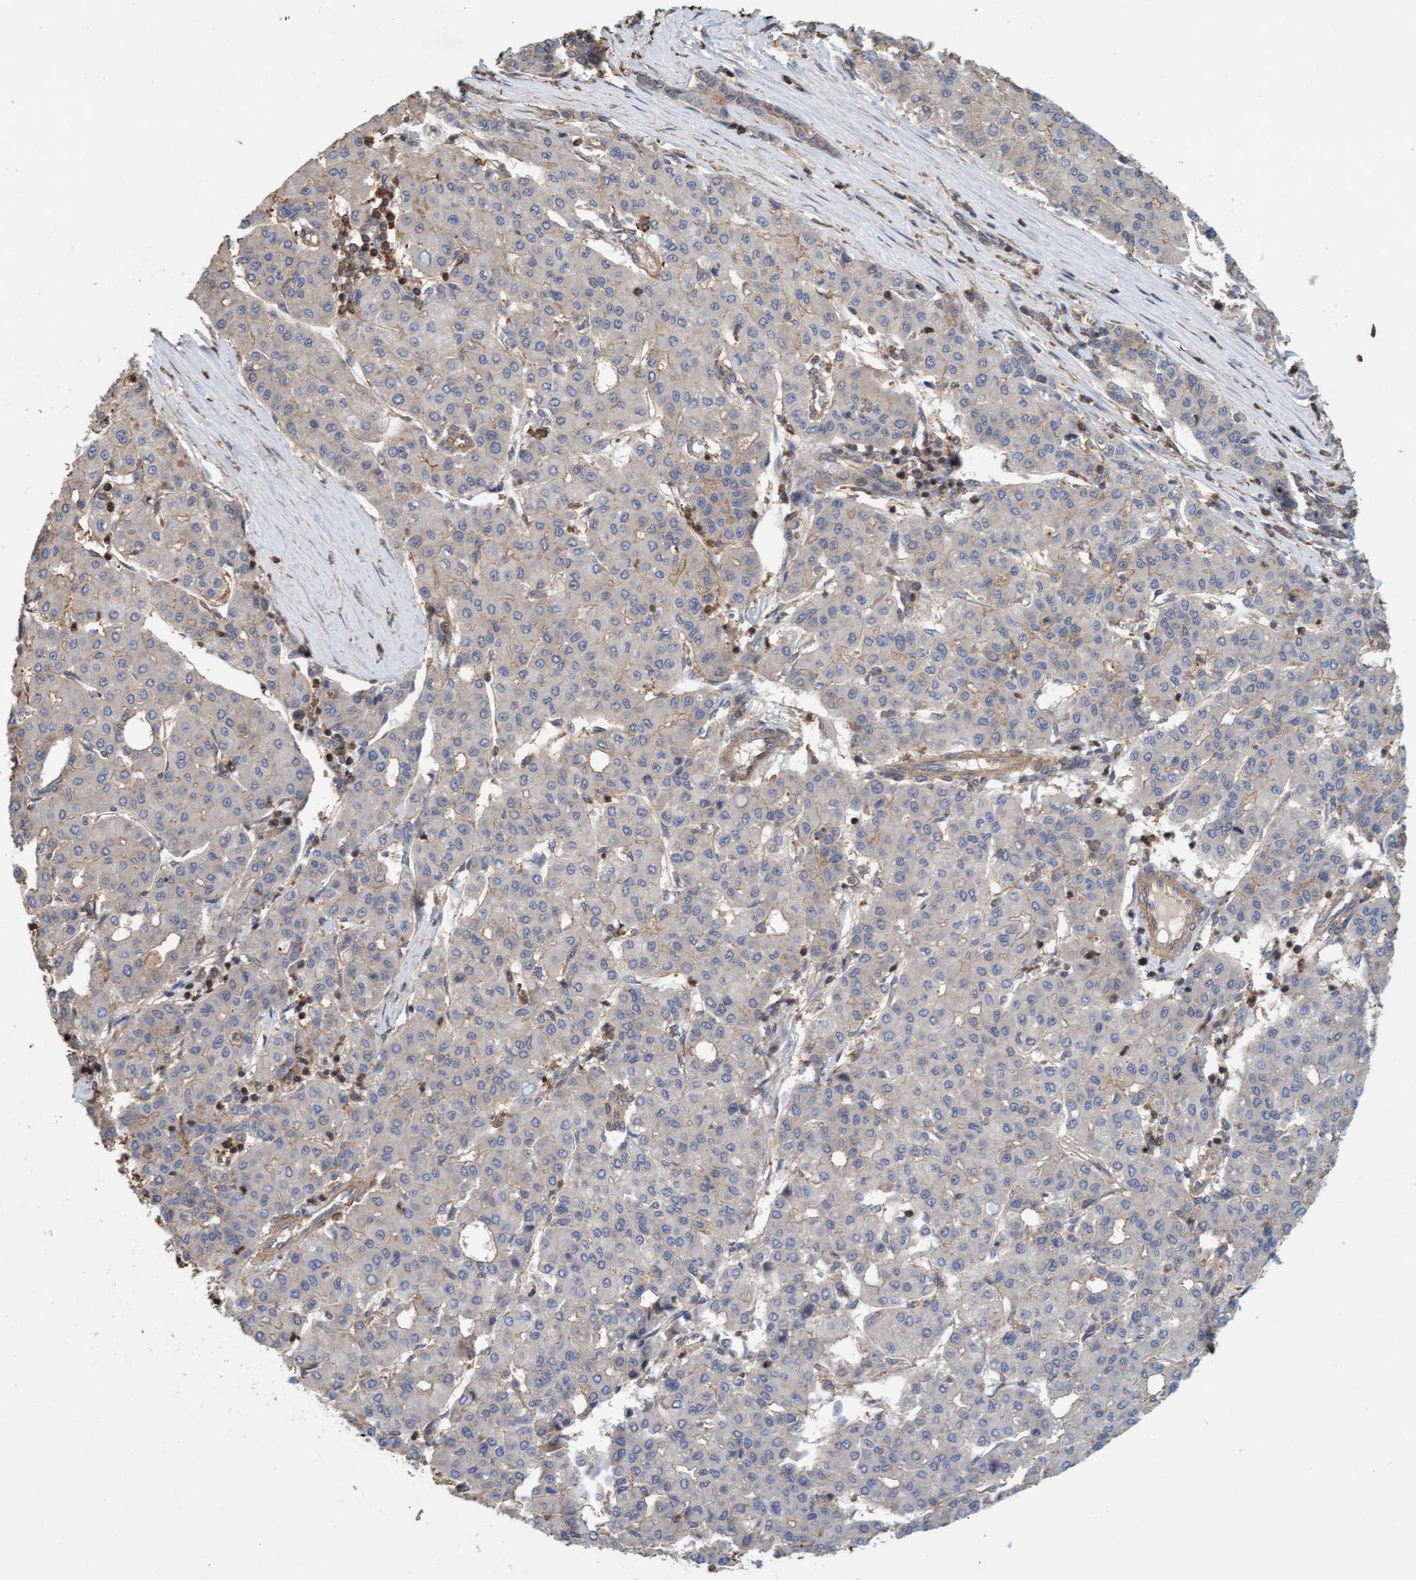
{"staining": {"intensity": "weak", "quantity": "<25%", "location": "cytoplasmic/membranous"}, "tissue": "liver cancer", "cell_type": "Tumor cells", "image_type": "cancer", "snomed": [{"axis": "morphology", "description": "Carcinoma, Hepatocellular, NOS"}, {"axis": "topography", "description": "Liver"}], "caption": "Immunohistochemical staining of human liver cancer shows no significant staining in tumor cells.", "gene": "FXR2", "patient": {"sex": "male", "age": 65}}